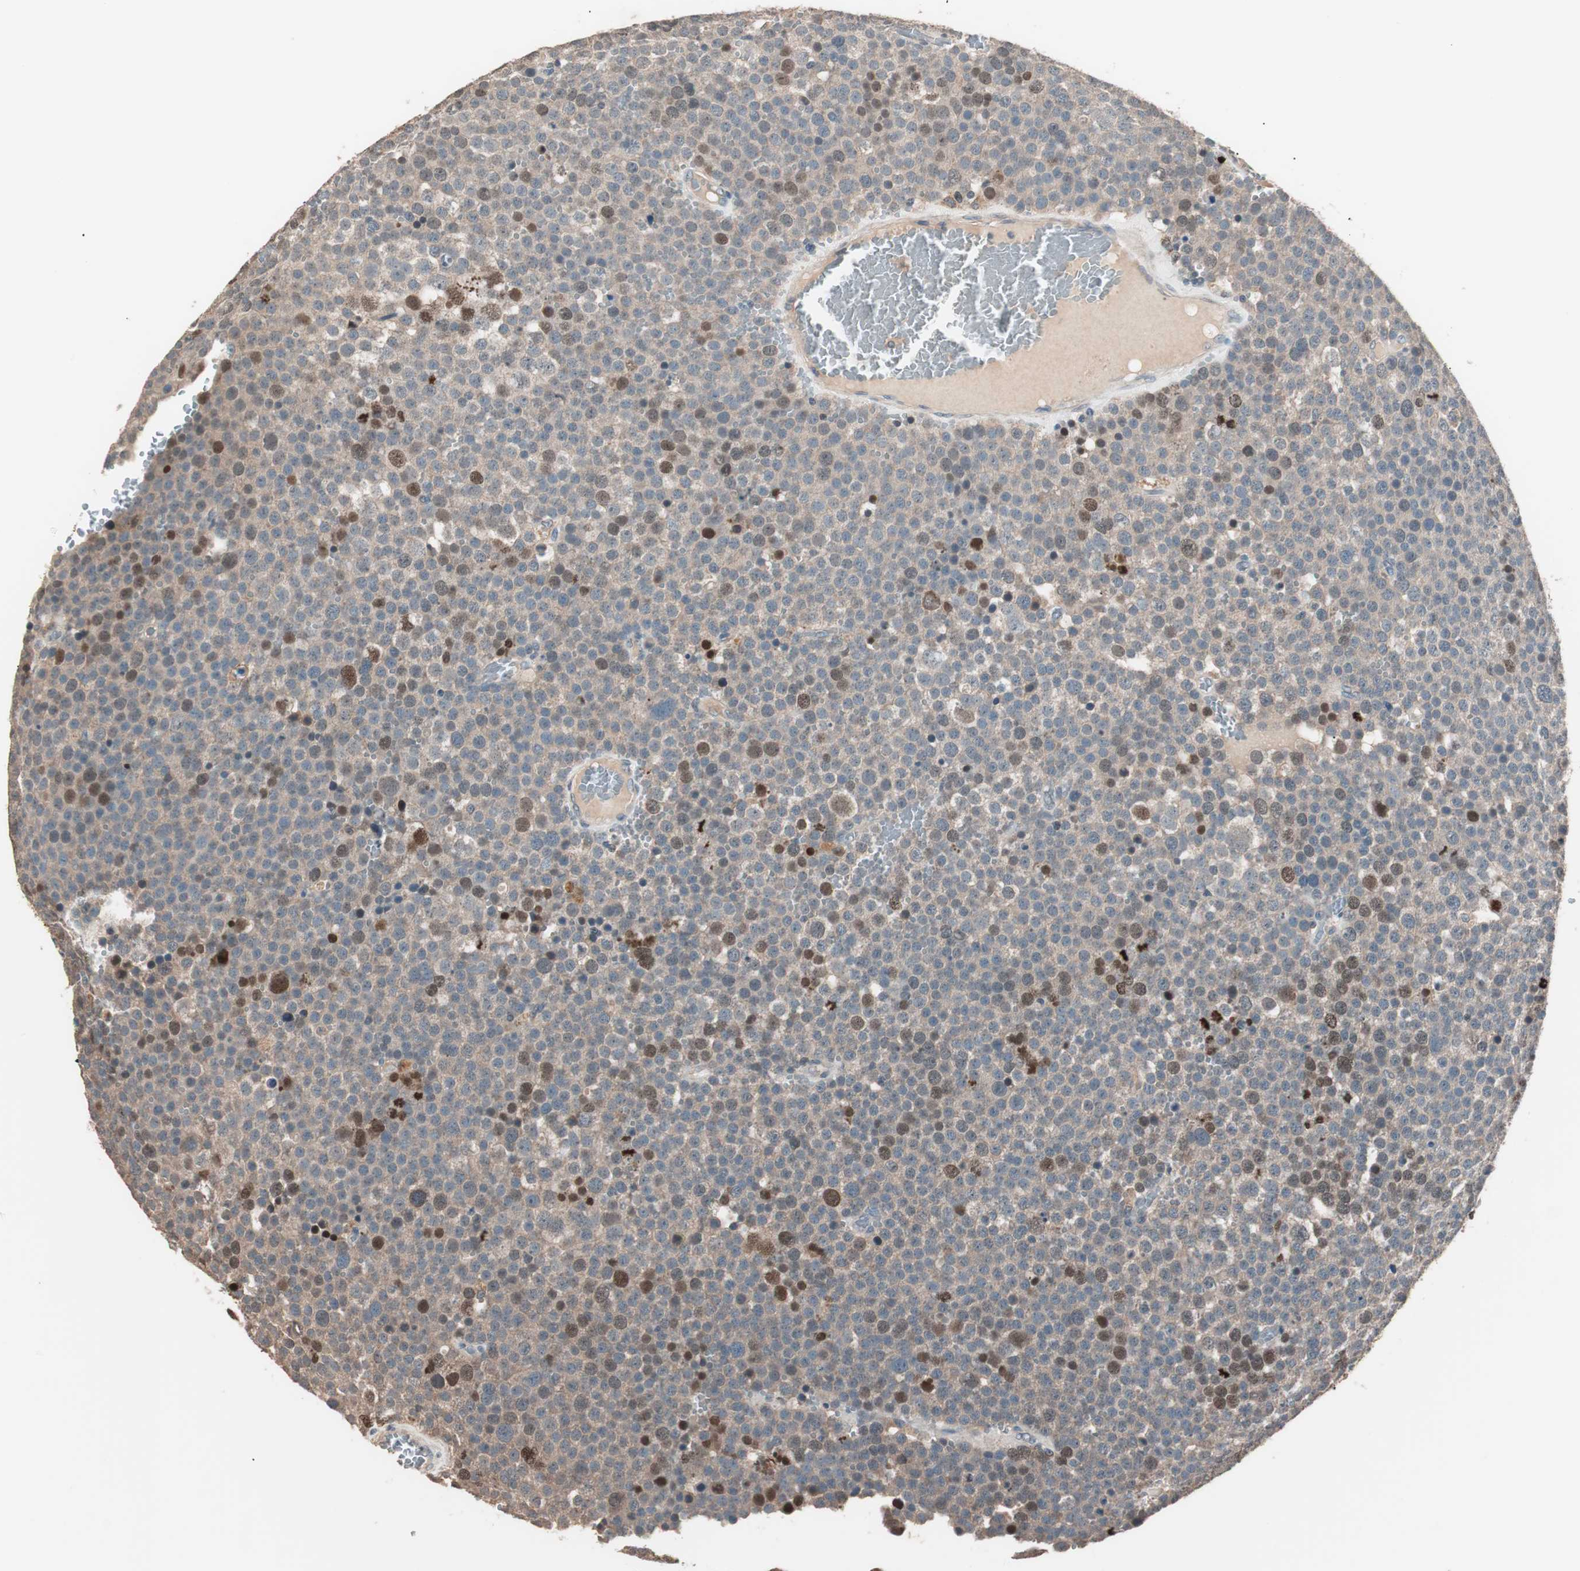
{"staining": {"intensity": "moderate", "quantity": ">75%", "location": "cytoplasmic/membranous,nuclear"}, "tissue": "testis cancer", "cell_type": "Tumor cells", "image_type": "cancer", "snomed": [{"axis": "morphology", "description": "Seminoma, NOS"}, {"axis": "topography", "description": "Testis"}], "caption": "IHC (DAB (3,3'-diaminobenzidine)) staining of human seminoma (testis) displays moderate cytoplasmic/membranous and nuclear protein positivity in about >75% of tumor cells. The staining was performed using DAB, with brown indicating positive protein expression. Nuclei are stained blue with hematoxylin.", "gene": "NFRKB", "patient": {"sex": "male", "age": 71}}